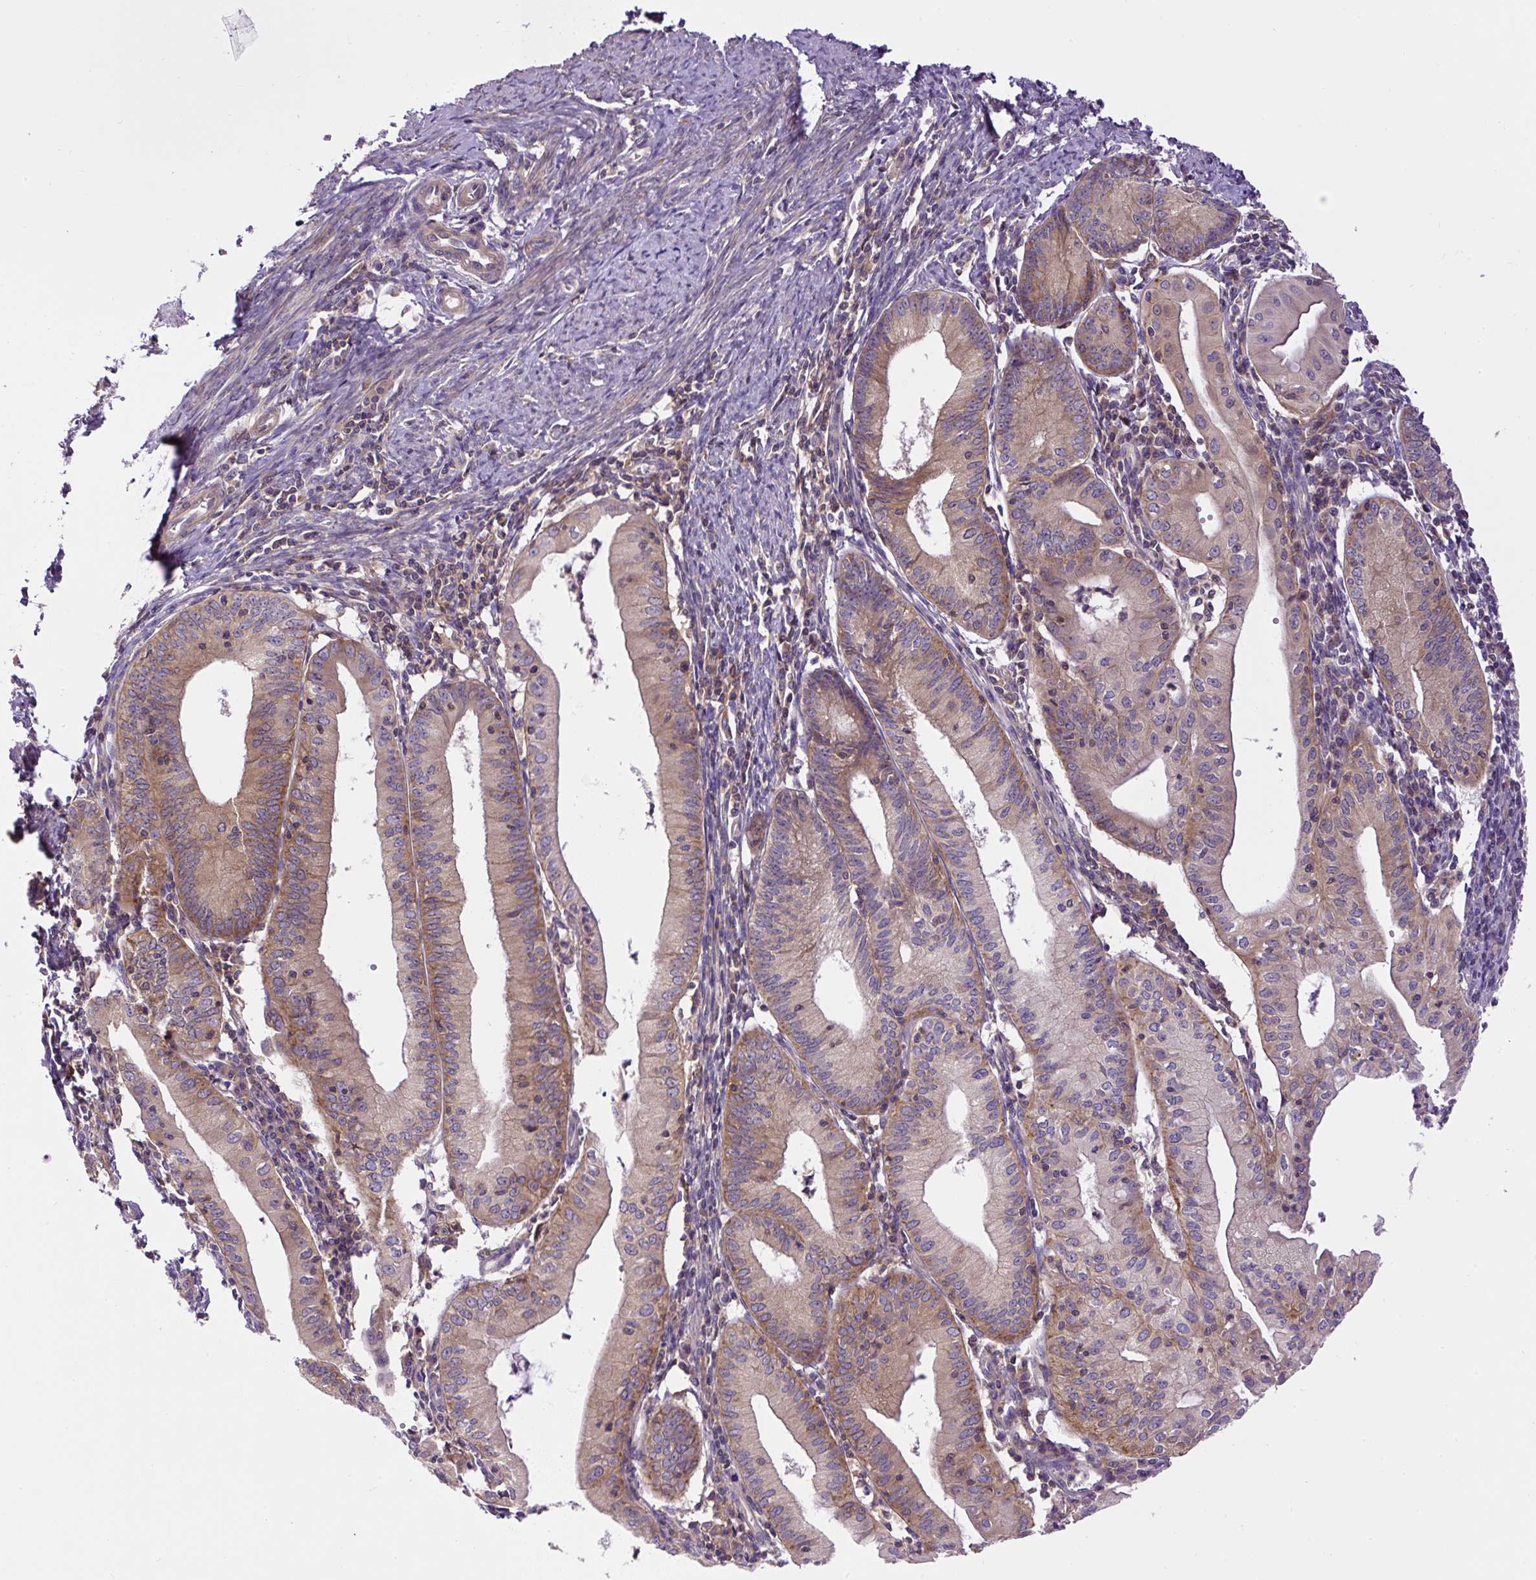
{"staining": {"intensity": "moderate", "quantity": "25%-75%", "location": "cytoplasmic/membranous"}, "tissue": "endometrial cancer", "cell_type": "Tumor cells", "image_type": "cancer", "snomed": [{"axis": "morphology", "description": "Adenocarcinoma, NOS"}, {"axis": "topography", "description": "Endometrium"}], "caption": "Immunohistochemical staining of adenocarcinoma (endometrial) shows medium levels of moderate cytoplasmic/membranous expression in about 25%-75% of tumor cells. (DAB (3,3'-diaminobenzidine) IHC with brightfield microscopy, high magnification).", "gene": "CCDC28A", "patient": {"sex": "female", "age": 60}}